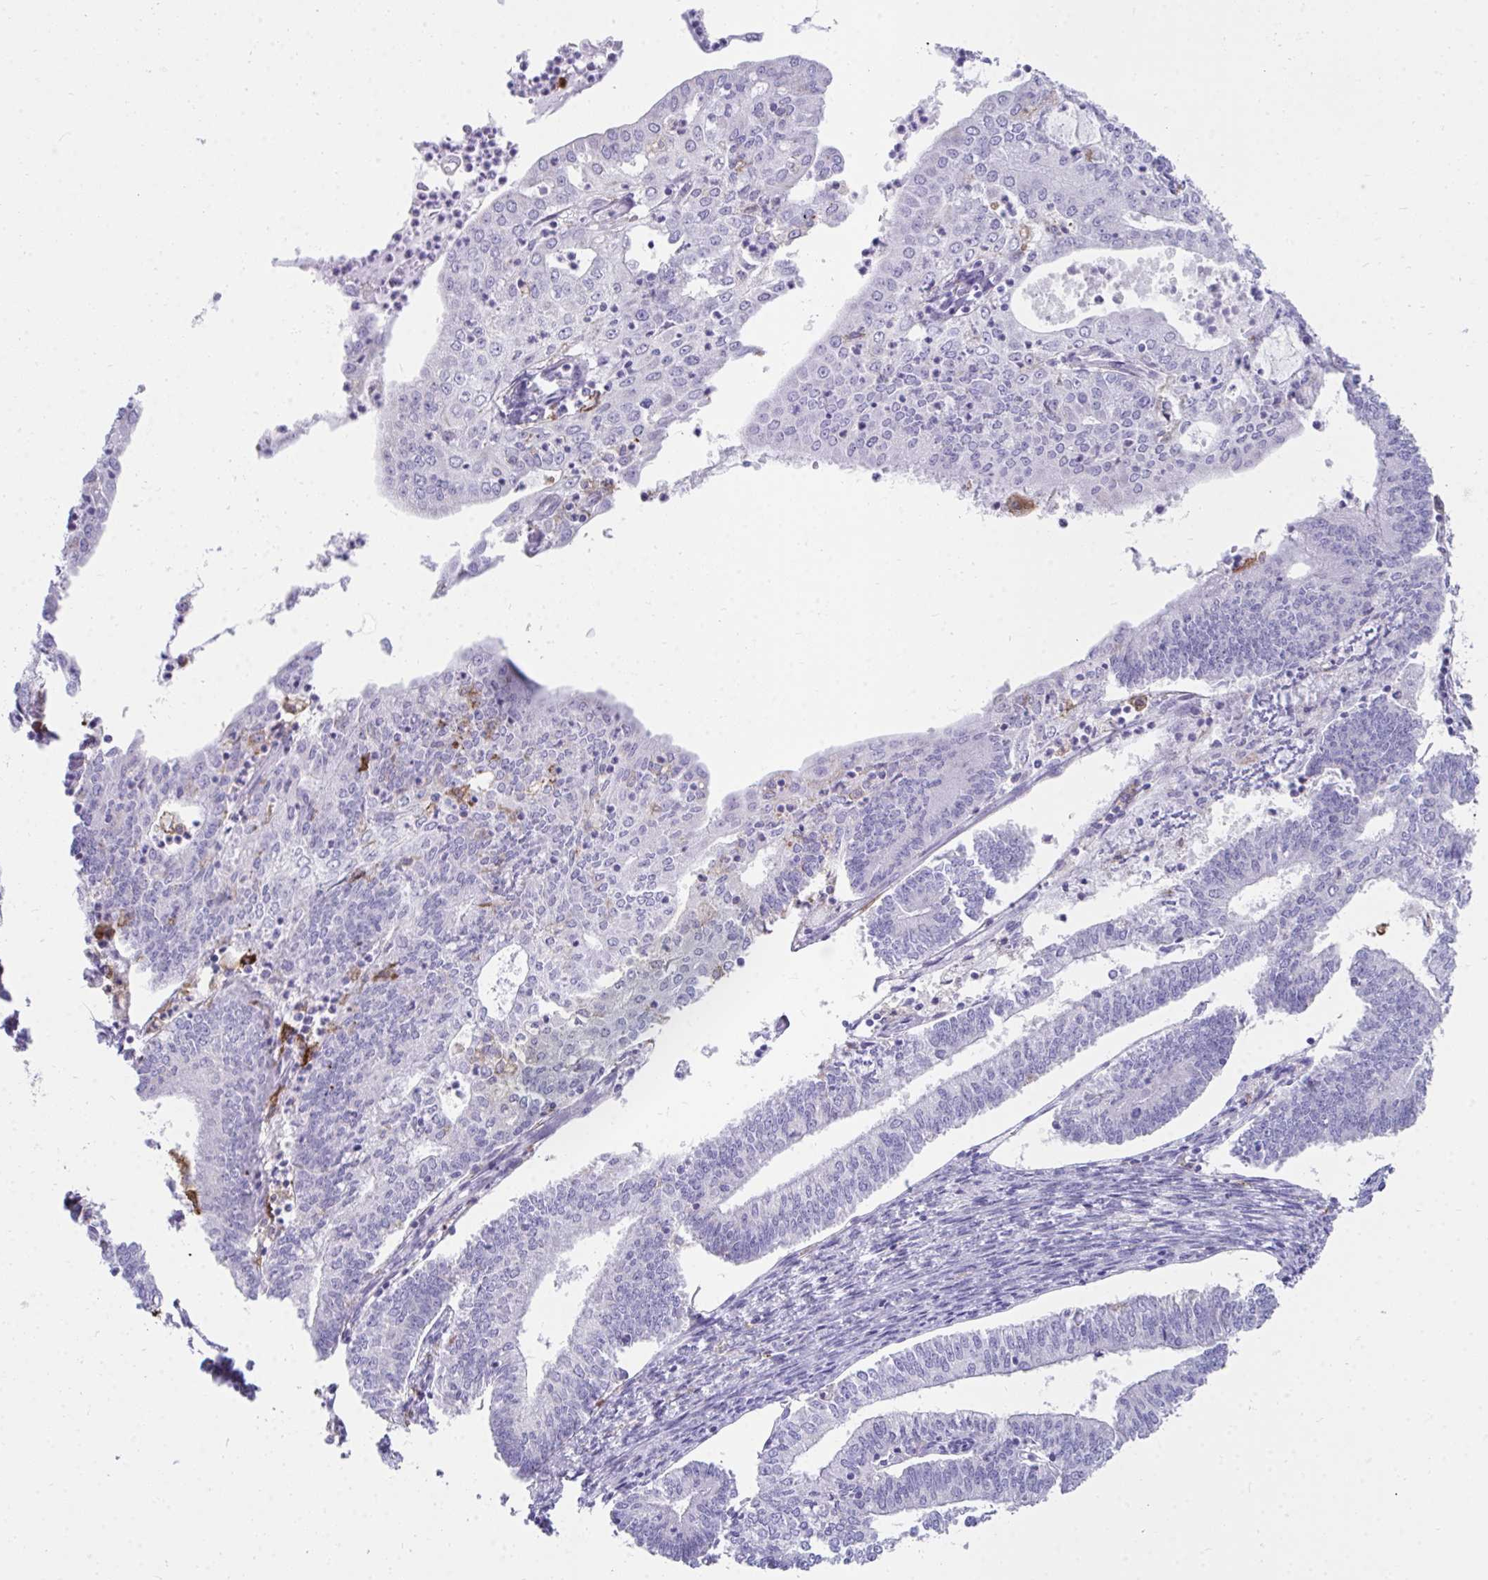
{"staining": {"intensity": "negative", "quantity": "none", "location": "none"}, "tissue": "endometrial cancer", "cell_type": "Tumor cells", "image_type": "cancer", "snomed": [{"axis": "morphology", "description": "Adenocarcinoma, NOS"}, {"axis": "topography", "description": "Endometrium"}], "caption": "The photomicrograph exhibits no staining of tumor cells in endometrial cancer (adenocarcinoma).", "gene": "CD163", "patient": {"sex": "female", "age": 61}}